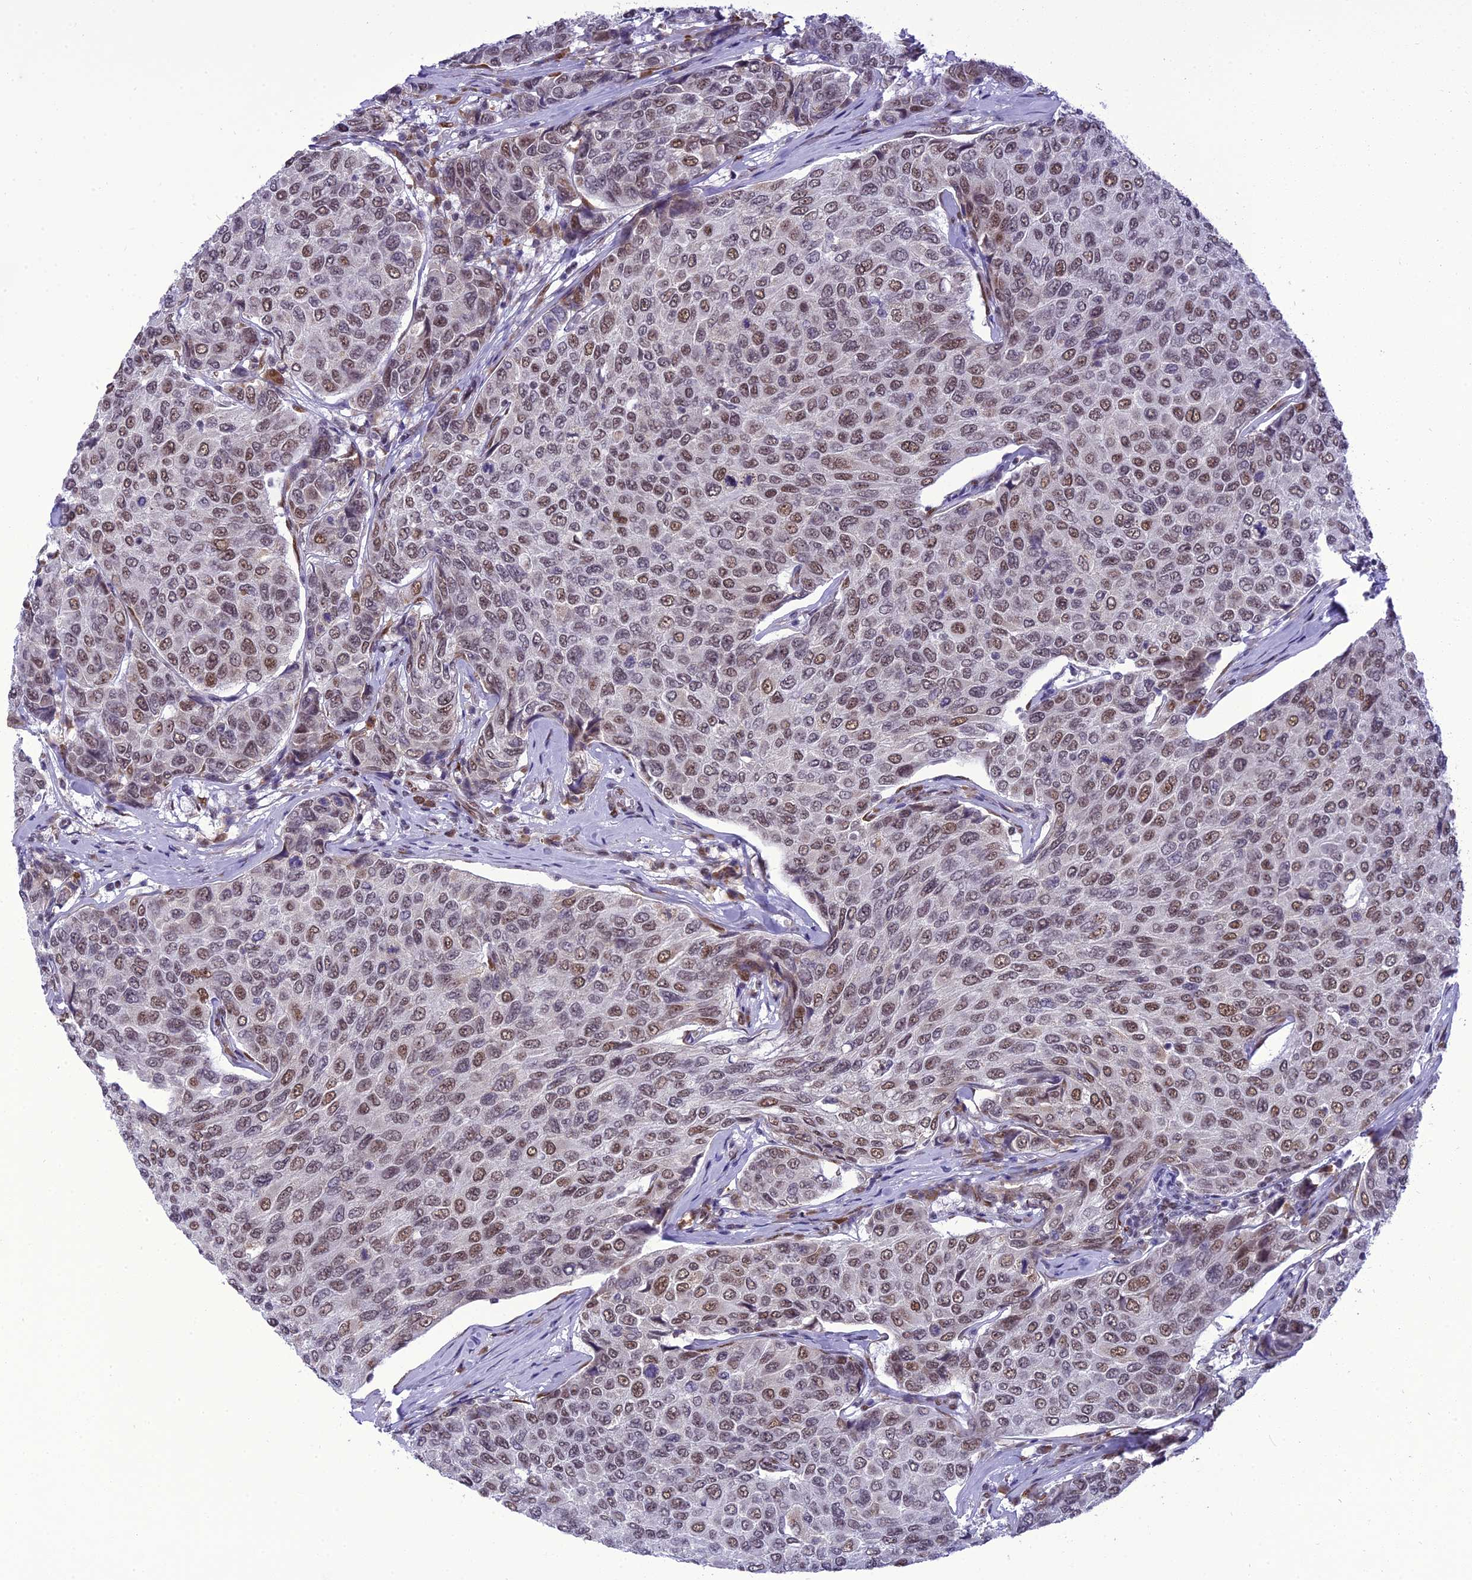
{"staining": {"intensity": "moderate", "quantity": ">75%", "location": "nuclear"}, "tissue": "breast cancer", "cell_type": "Tumor cells", "image_type": "cancer", "snomed": [{"axis": "morphology", "description": "Duct carcinoma"}, {"axis": "topography", "description": "Breast"}], "caption": "A high-resolution photomicrograph shows immunohistochemistry (IHC) staining of invasive ductal carcinoma (breast), which shows moderate nuclear positivity in about >75% of tumor cells.", "gene": "DDX1", "patient": {"sex": "female", "age": 55}}